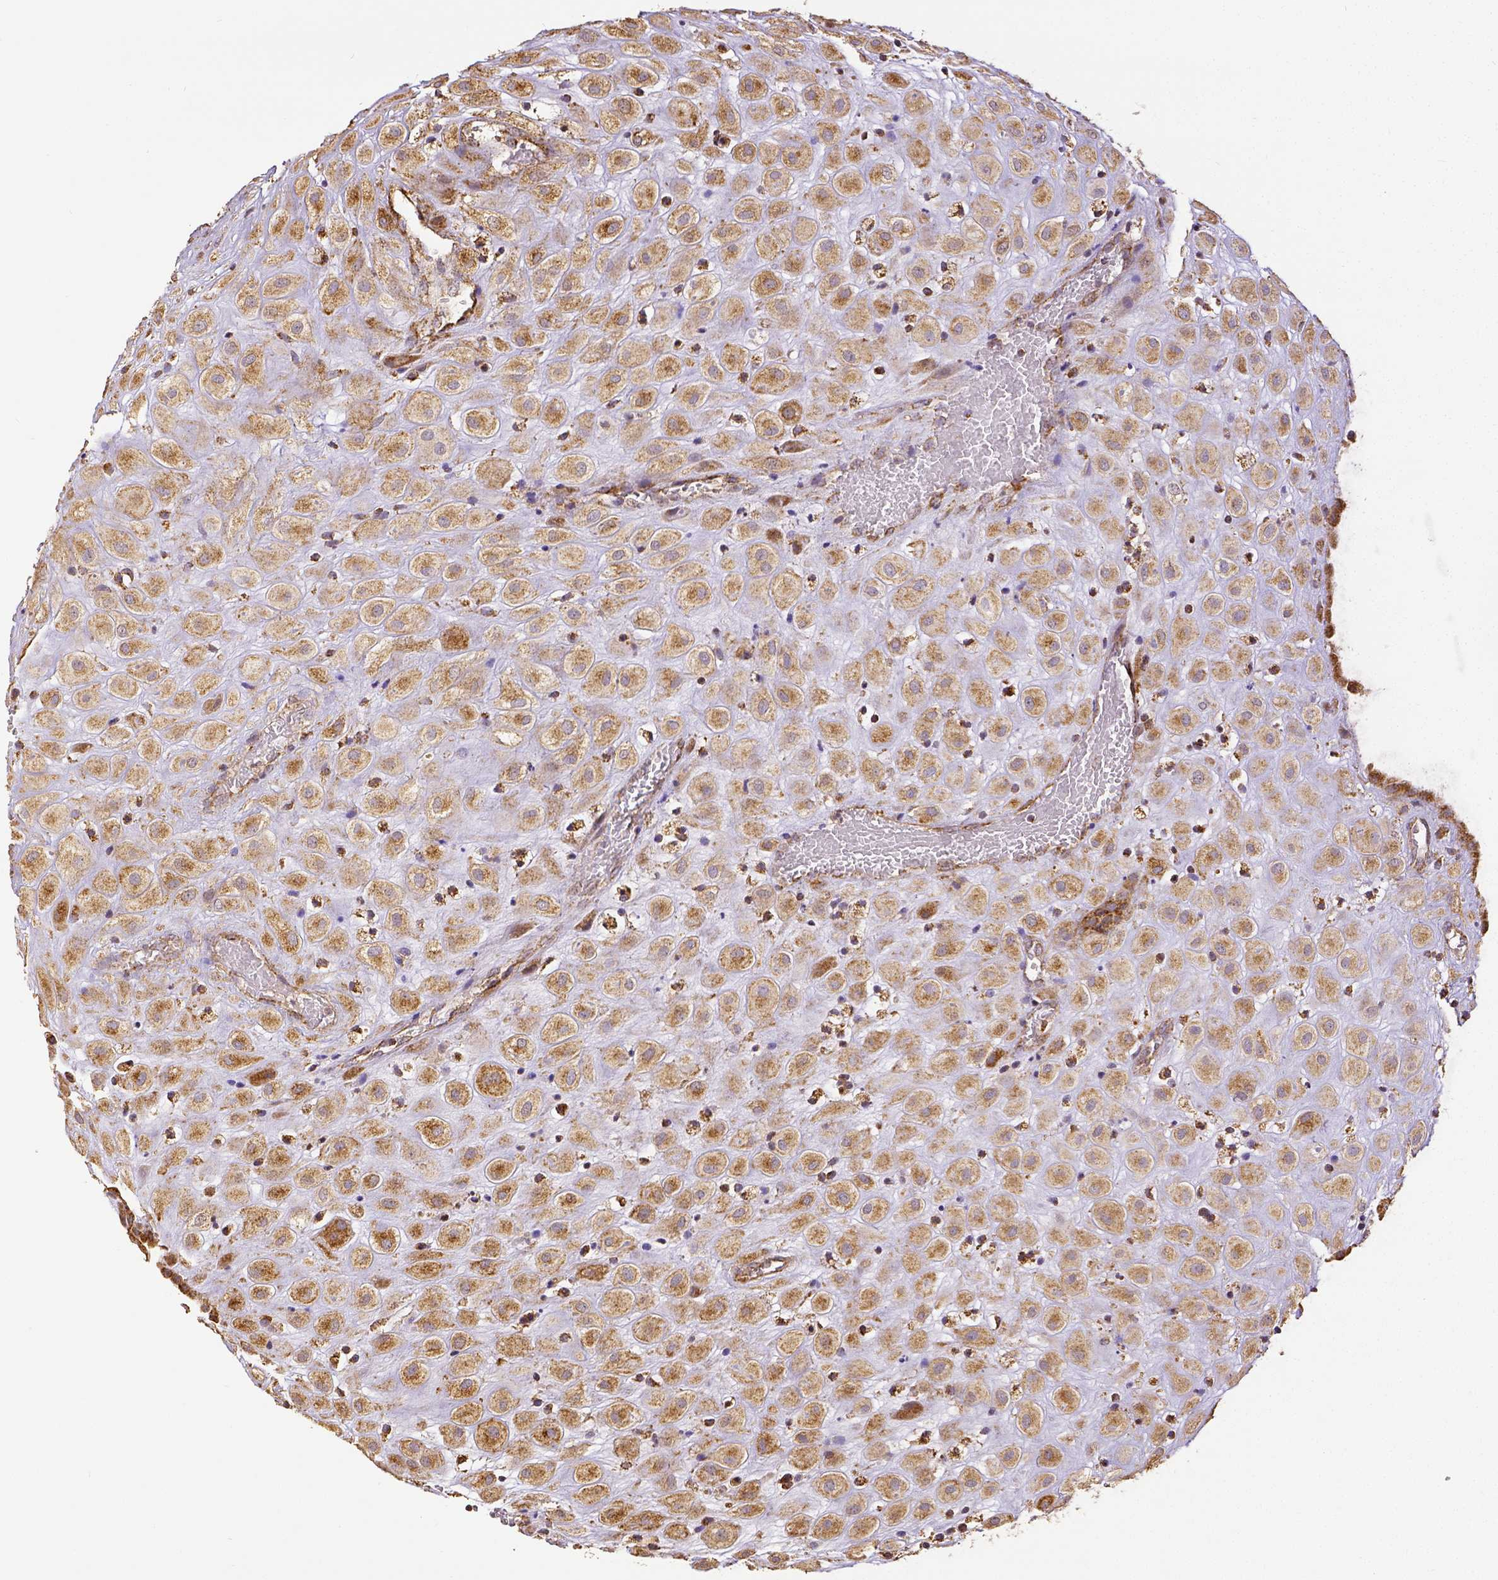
{"staining": {"intensity": "moderate", "quantity": ">75%", "location": "cytoplasmic/membranous"}, "tissue": "placenta", "cell_type": "Decidual cells", "image_type": "normal", "snomed": [{"axis": "morphology", "description": "Normal tissue, NOS"}, {"axis": "topography", "description": "Placenta"}], "caption": "Immunohistochemical staining of unremarkable placenta demonstrates medium levels of moderate cytoplasmic/membranous expression in about >75% of decidual cells.", "gene": "SDHB", "patient": {"sex": "female", "age": 24}}